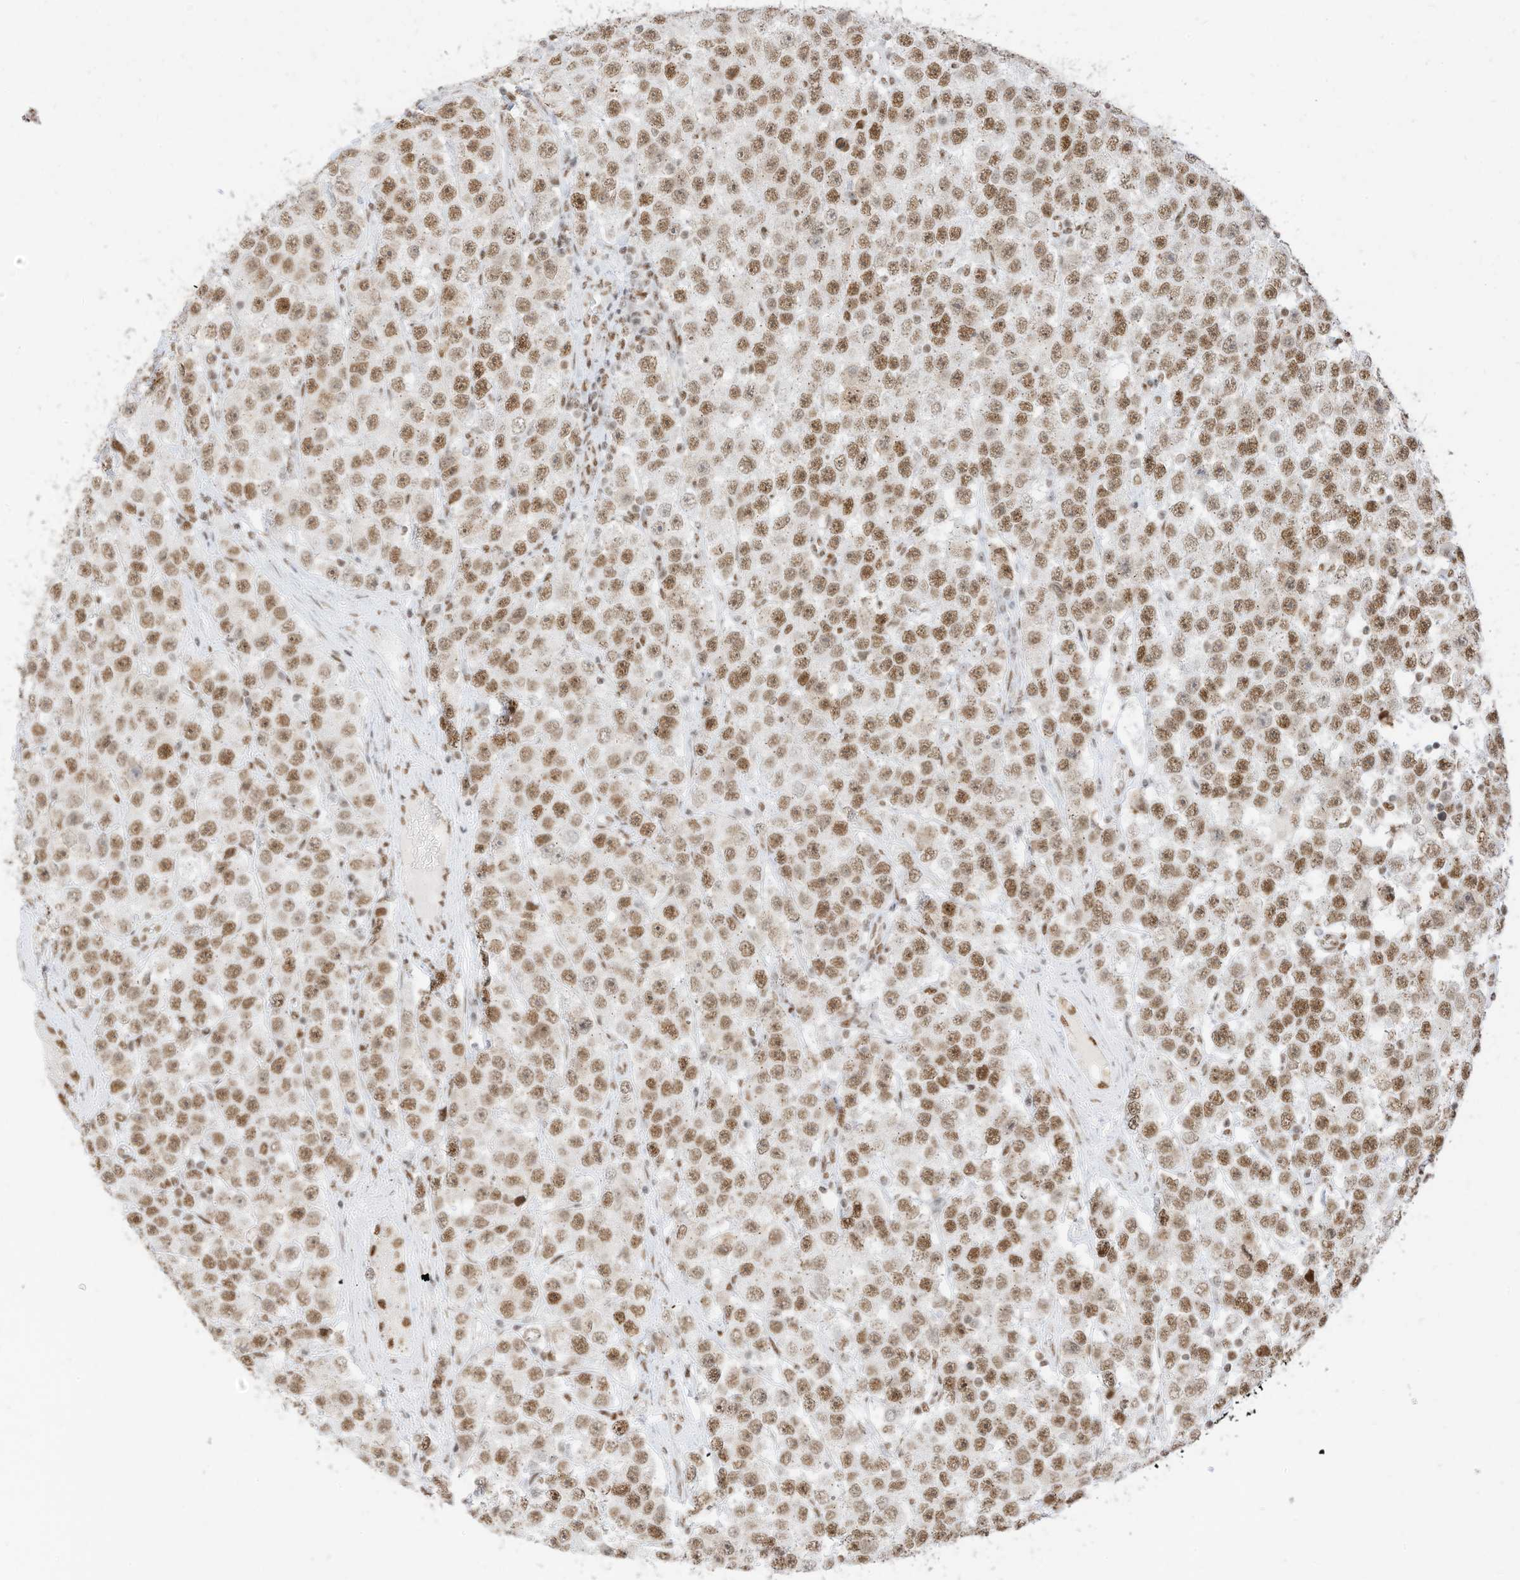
{"staining": {"intensity": "moderate", "quantity": ">75%", "location": "nuclear"}, "tissue": "testis cancer", "cell_type": "Tumor cells", "image_type": "cancer", "snomed": [{"axis": "morphology", "description": "Seminoma, NOS"}, {"axis": "topography", "description": "Testis"}], "caption": "Moderate nuclear expression for a protein is present in about >75% of tumor cells of testis seminoma using immunohistochemistry.", "gene": "SMARCA2", "patient": {"sex": "male", "age": 28}}